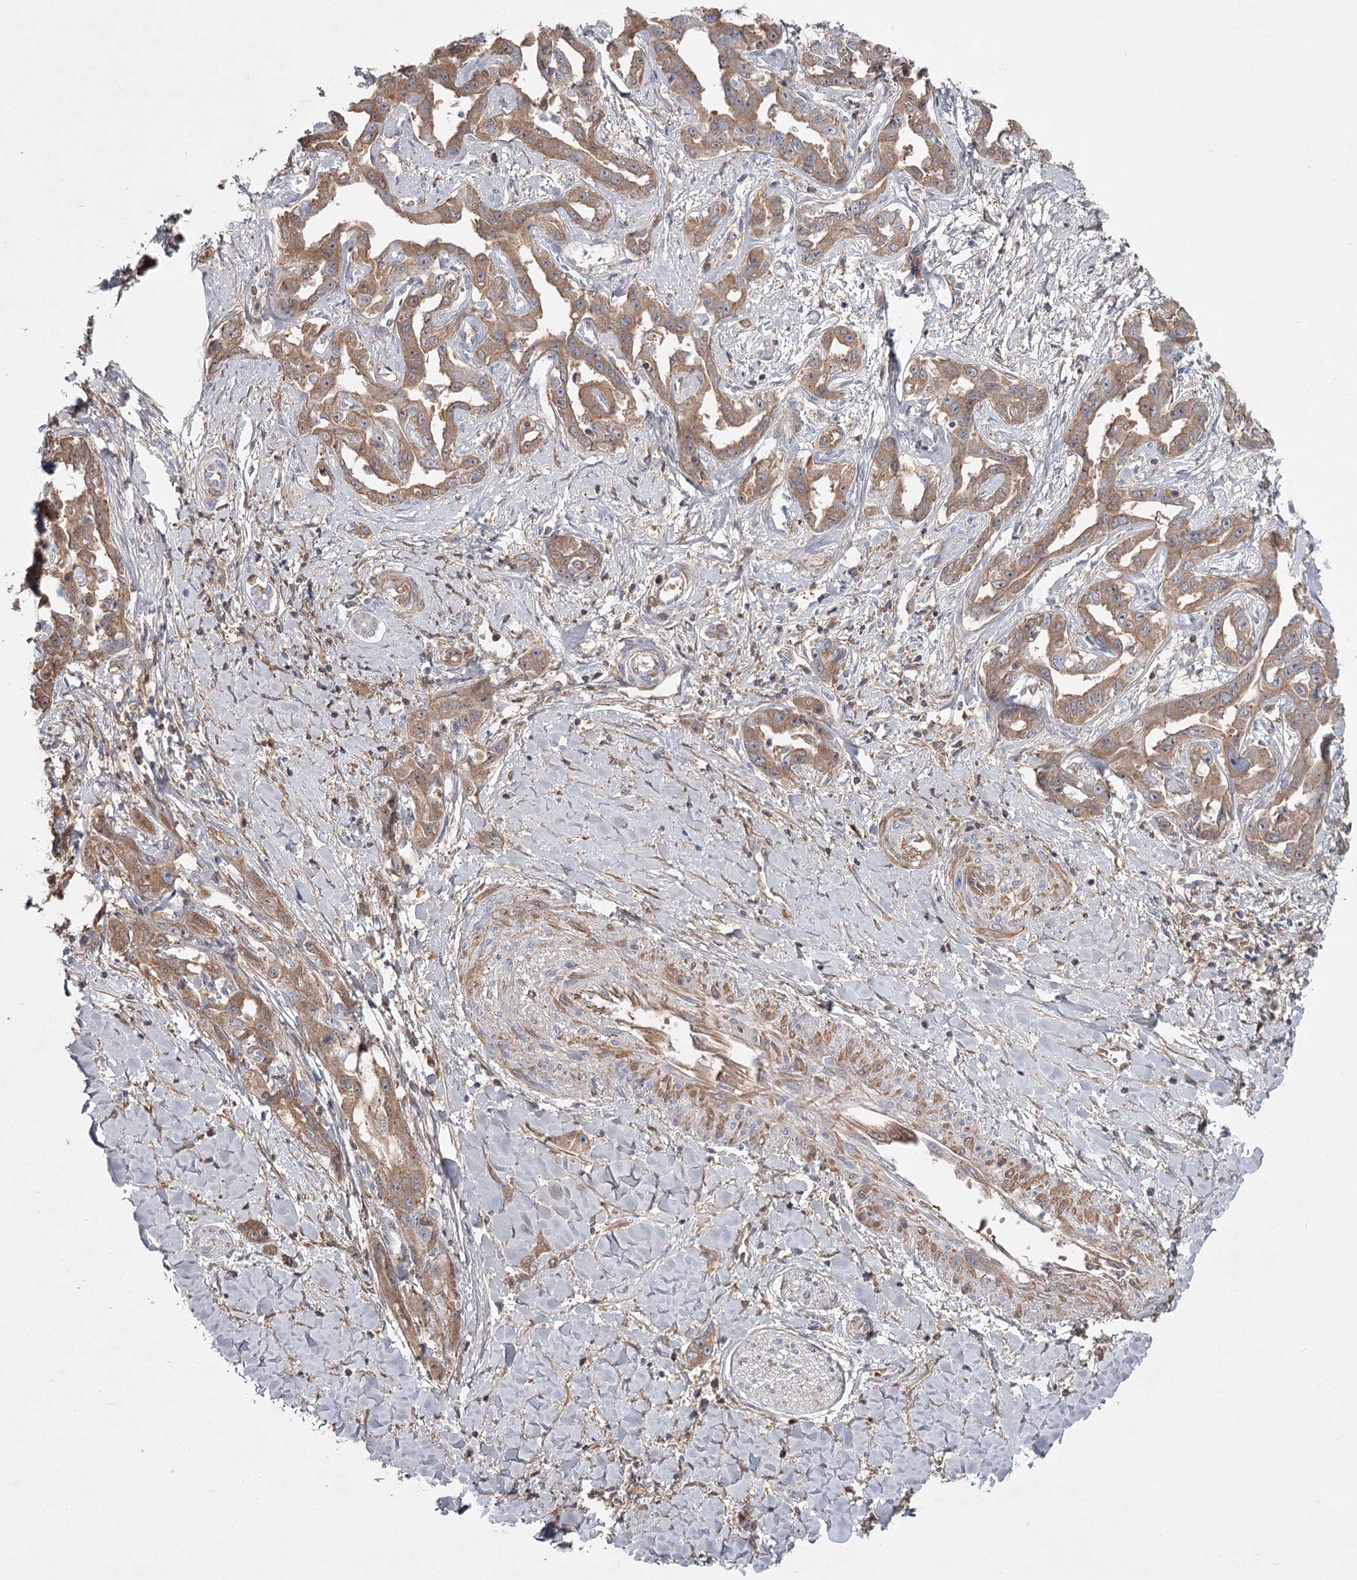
{"staining": {"intensity": "moderate", "quantity": ">75%", "location": "cytoplasmic/membranous"}, "tissue": "liver cancer", "cell_type": "Tumor cells", "image_type": "cancer", "snomed": [{"axis": "morphology", "description": "Cholangiocarcinoma"}, {"axis": "topography", "description": "Liver"}], "caption": "Human liver cholangiocarcinoma stained for a protein (brown) exhibits moderate cytoplasmic/membranous positive positivity in approximately >75% of tumor cells.", "gene": "DHRS9", "patient": {"sex": "male", "age": 59}}